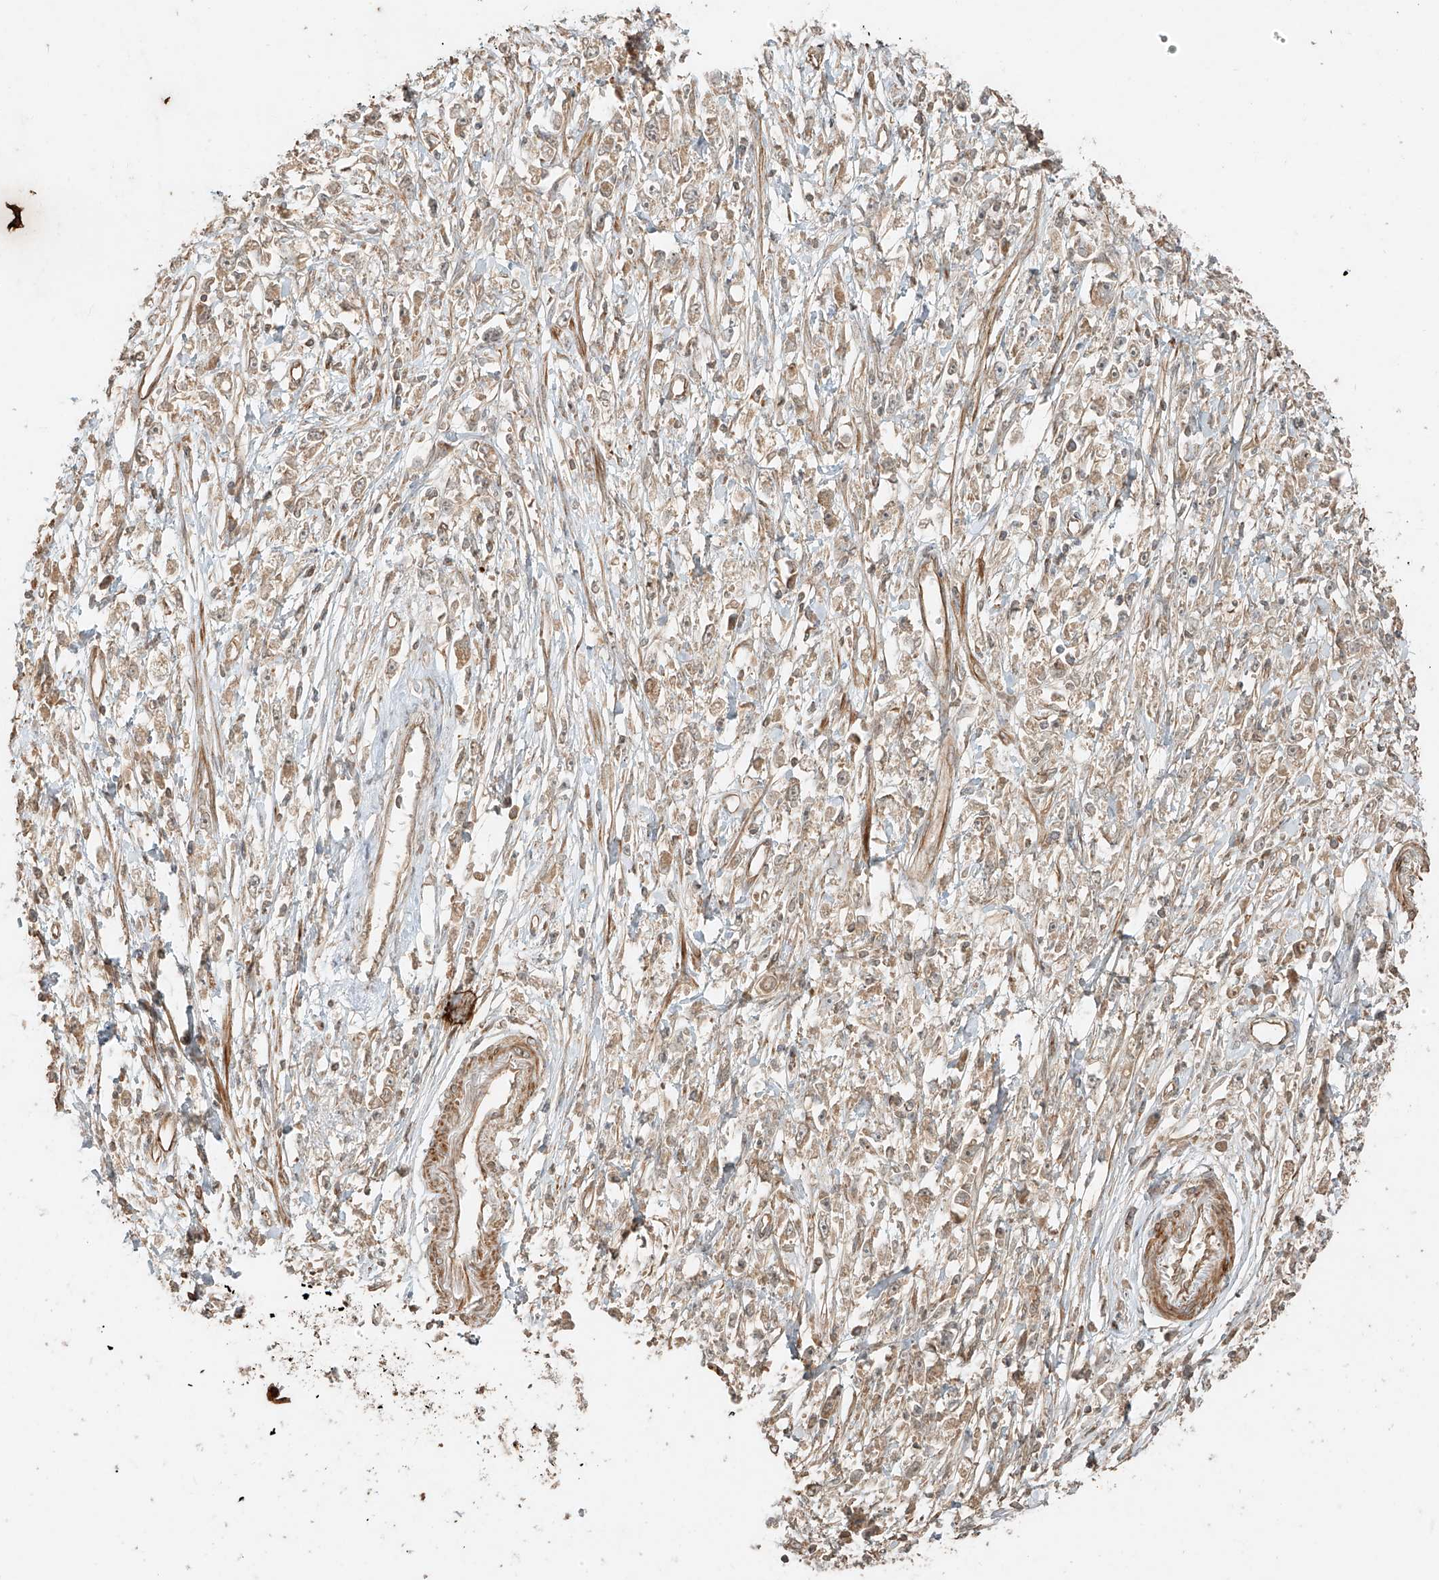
{"staining": {"intensity": "weak", "quantity": "25%-75%", "location": "cytoplasmic/membranous"}, "tissue": "stomach cancer", "cell_type": "Tumor cells", "image_type": "cancer", "snomed": [{"axis": "morphology", "description": "Adenocarcinoma, NOS"}, {"axis": "topography", "description": "Stomach"}], "caption": "Tumor cells display low levels of weak cytoplasmic/membranous staining in approximately 25%-75% of cells in human stomach cancer. (Stains: DAB in brown, nuclei in blue, Microscopy: brightfield microscopy at high magnification).", "gene": "ANKZF1", "patient": {"sex": "female", "age": 59}}